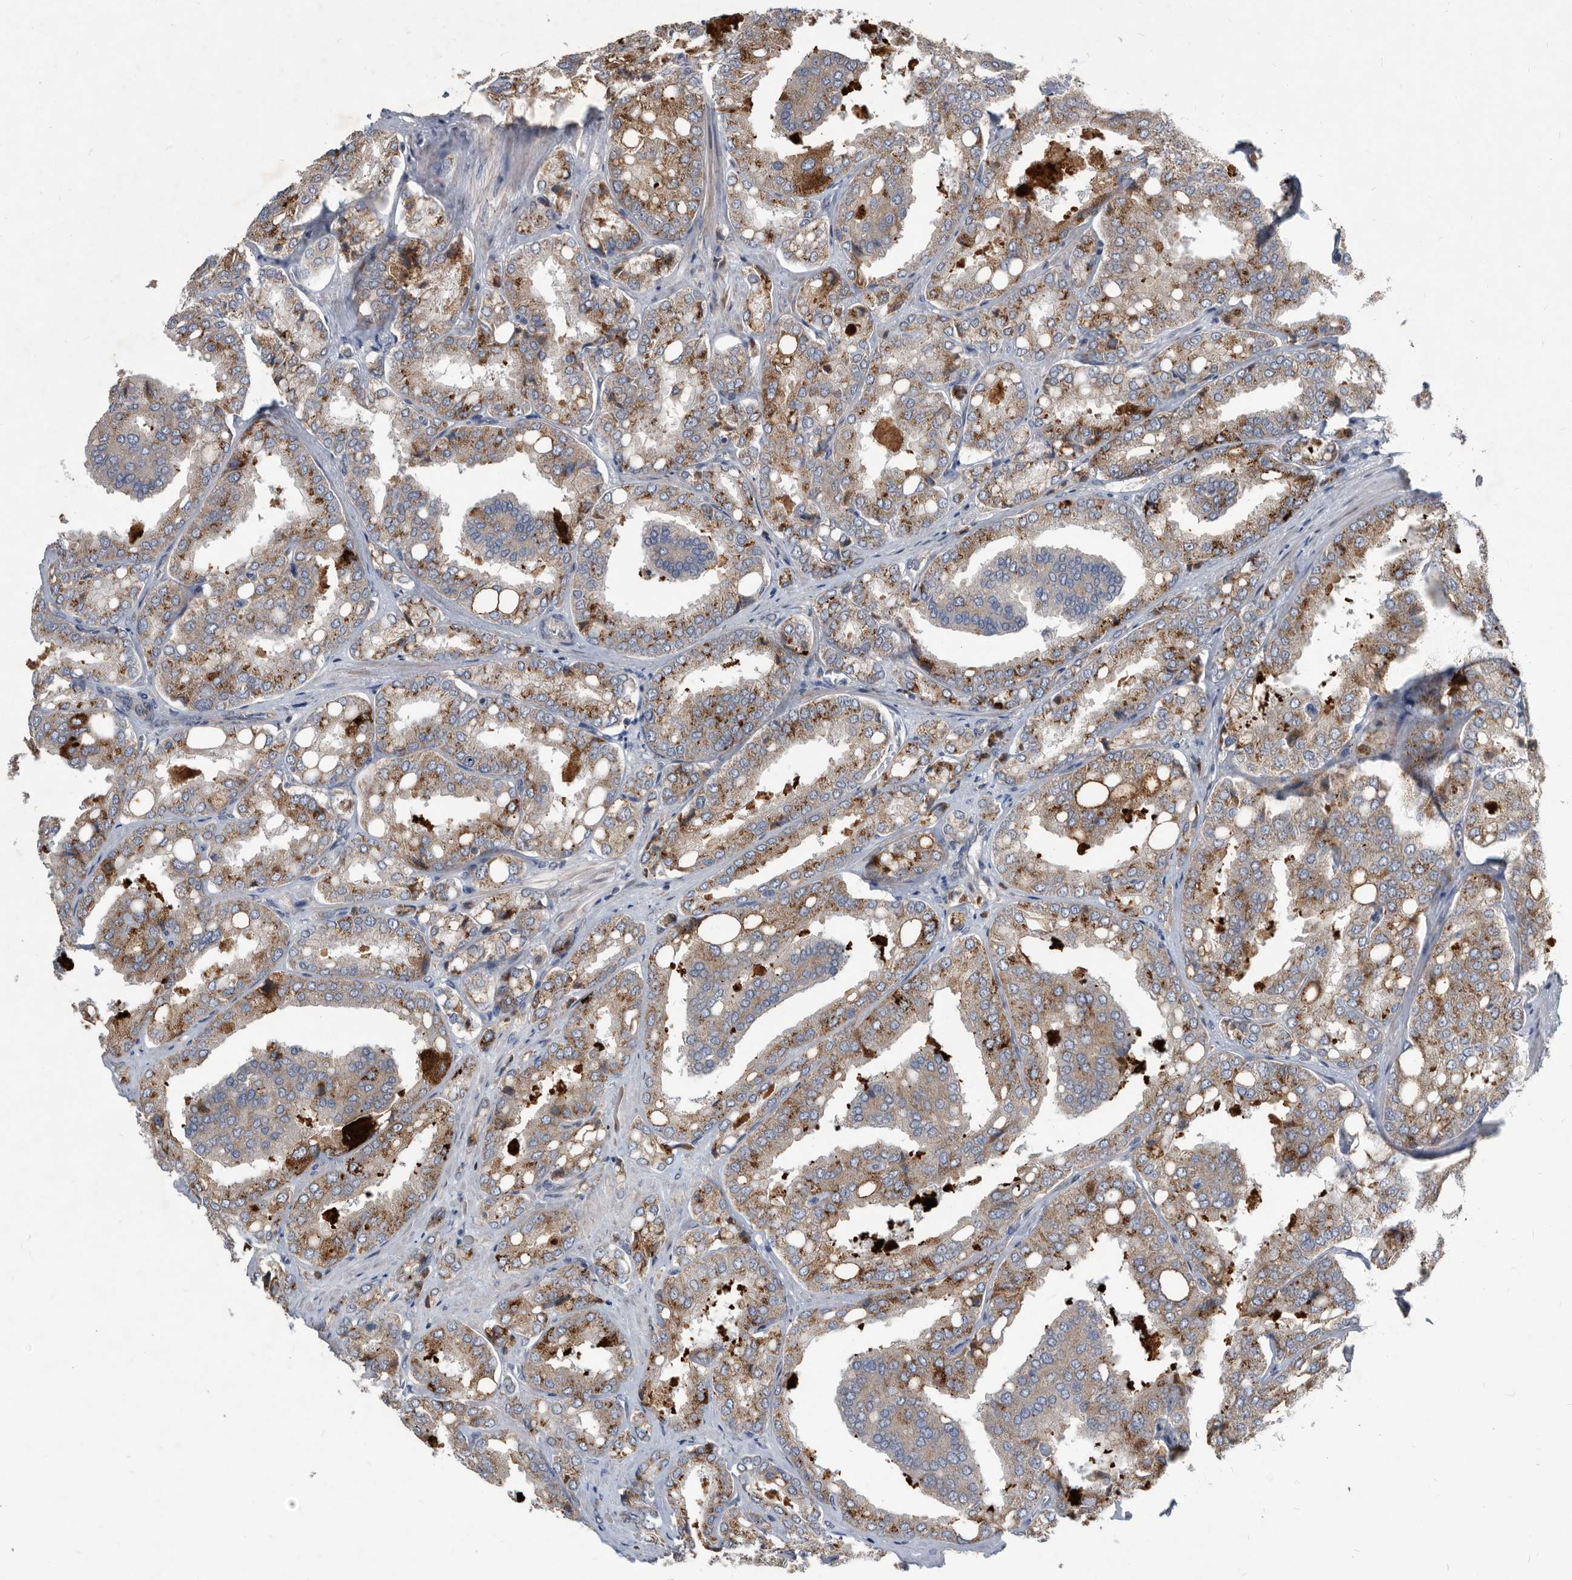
{"staining": {"intensity": "moderate", "quantity": ">75%", "location": "cytoplasmic/membranous"}, "tissue": "prostate cancer", "cell_type": "Tumor cells", "image_type": "cancer", "snomed": [{"axis": "morphology", "description": "Adenocarcinoma, High grade"}, {"axis": "topography", "description": "Prostate"}], "caption": "Human high-grade adenocarcinoma (prostate) stained with a protein marker demonstrates moderate staining in tumor cells.", "gene": "PI15", "patient": {"sex": "male", "age": 50}}